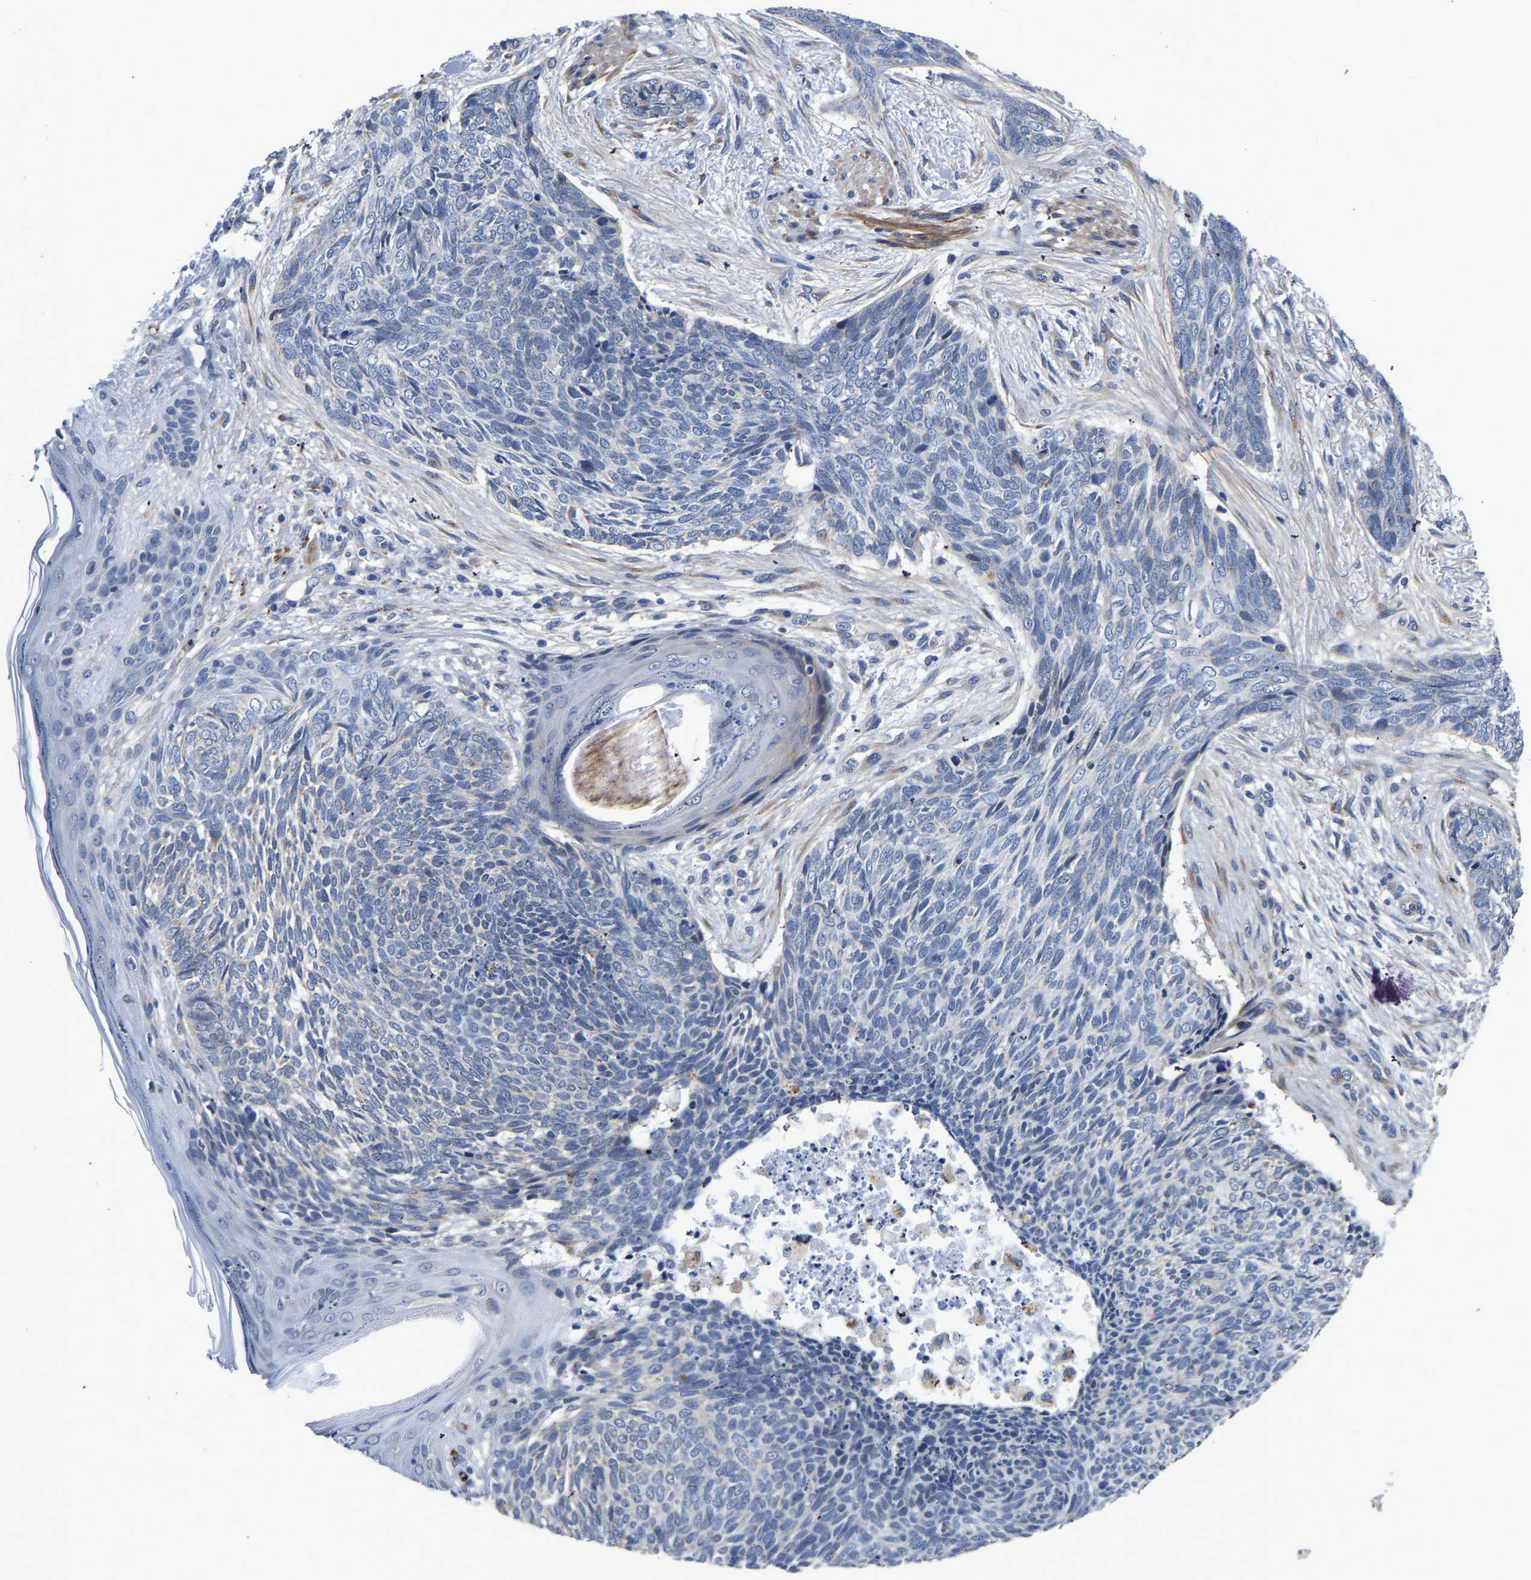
{"staining": {"intensity": "negative", "quantity": "none", "location": "none"}, "tissue": "skin cancer", "cell_type": "Tumor cells", "image_type": "cancer", "snomed": [{"axis": "morphology", "description": "Basal cell carcinoma"}, {"axis": "topography", "description": "Skin"}], "caption": "Immunohistochemistry (IHC) of basal cell carcinoma (skin) shows no positivity in tumor cells.", "gene": "PDLIM7", "patient": {"sex": "female", "age": 84}}